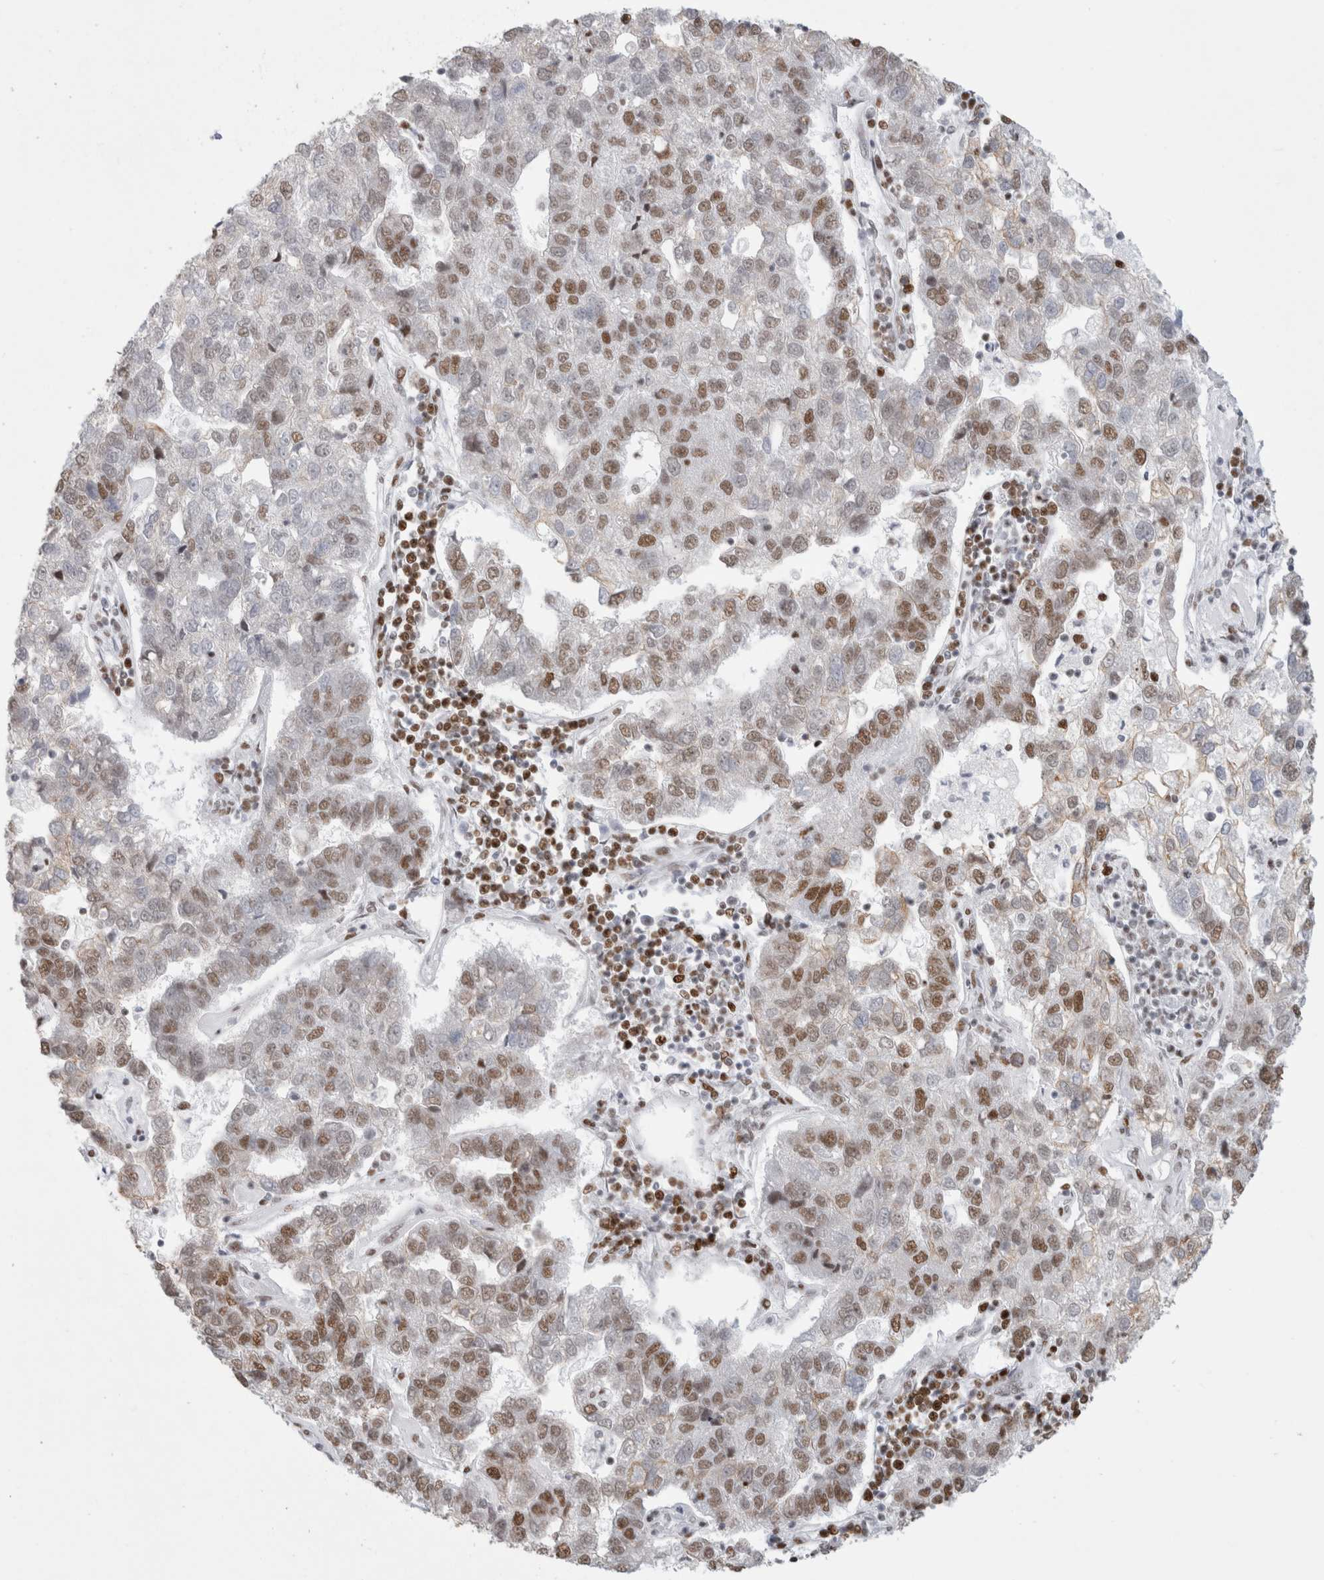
{"staining": {"intensity": "moderate", "quantity": ">75%", "location": "nuclear"}, "tissue": "pancreatic cancer", "cell_type": "Tumor cells", "image_type": "cancer", "snomed": [{"axis": "morphology", "description": "Adenocarcinoma, NOS"}, {"axis": "topography", "description": "Pancreas"}], "caption": "Tumor cells reveal moderate nuclear positivity in about >75% of cells in pancreatic cancer (adenocarcinoma). The staining was performed using DAB (3,3'-diaminobenzidine) to visualize the protein expression in brown, while the nuclei were stained in blue with hematoxylin (Magnification: 20x).", "gene": "SMARCC1", "patient": {"sex": "female", "age": 61}}